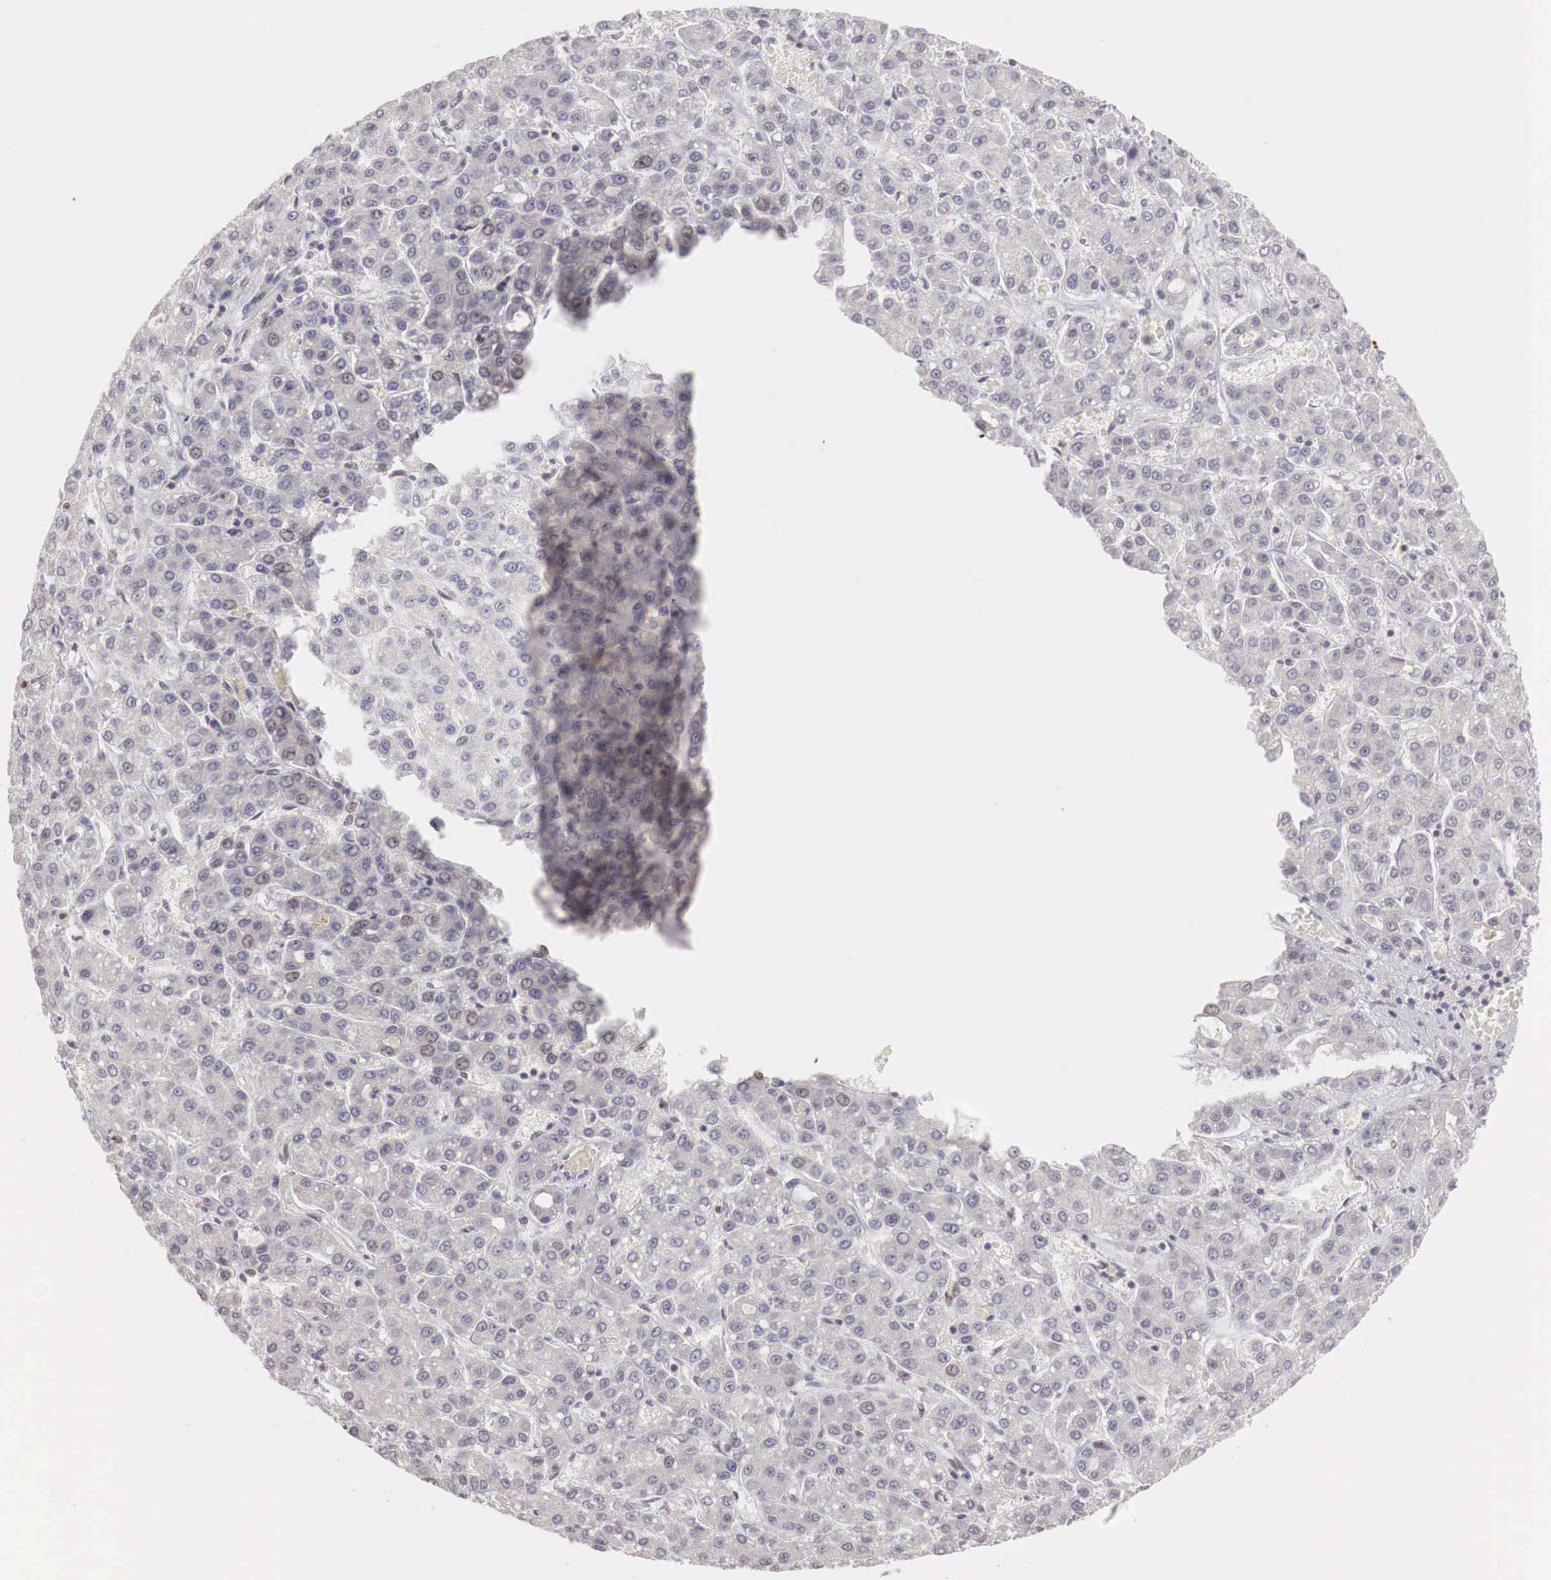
{"staining": {"intensity": "weak", "quantity": ">75%", "location": "cytoplasmic/membranous"}, "tissue": "liver cancer", "cell_type": "Tumor cells", "image_type": "cancer", "snomed": [{"axis": "morphology", "description": "Carcinoma, Hepatocellular, NOS"}, {"axis": "topography", "description": "Liver"}], "caption": "Immunohistochemical staining of human liver cancer shows low levels of weak cytoplasmic/membranous protein expression in approximately >75% of tumor cells.", "gene": "TBC1D9", "patient": {"sex": "male", "age": 69}}